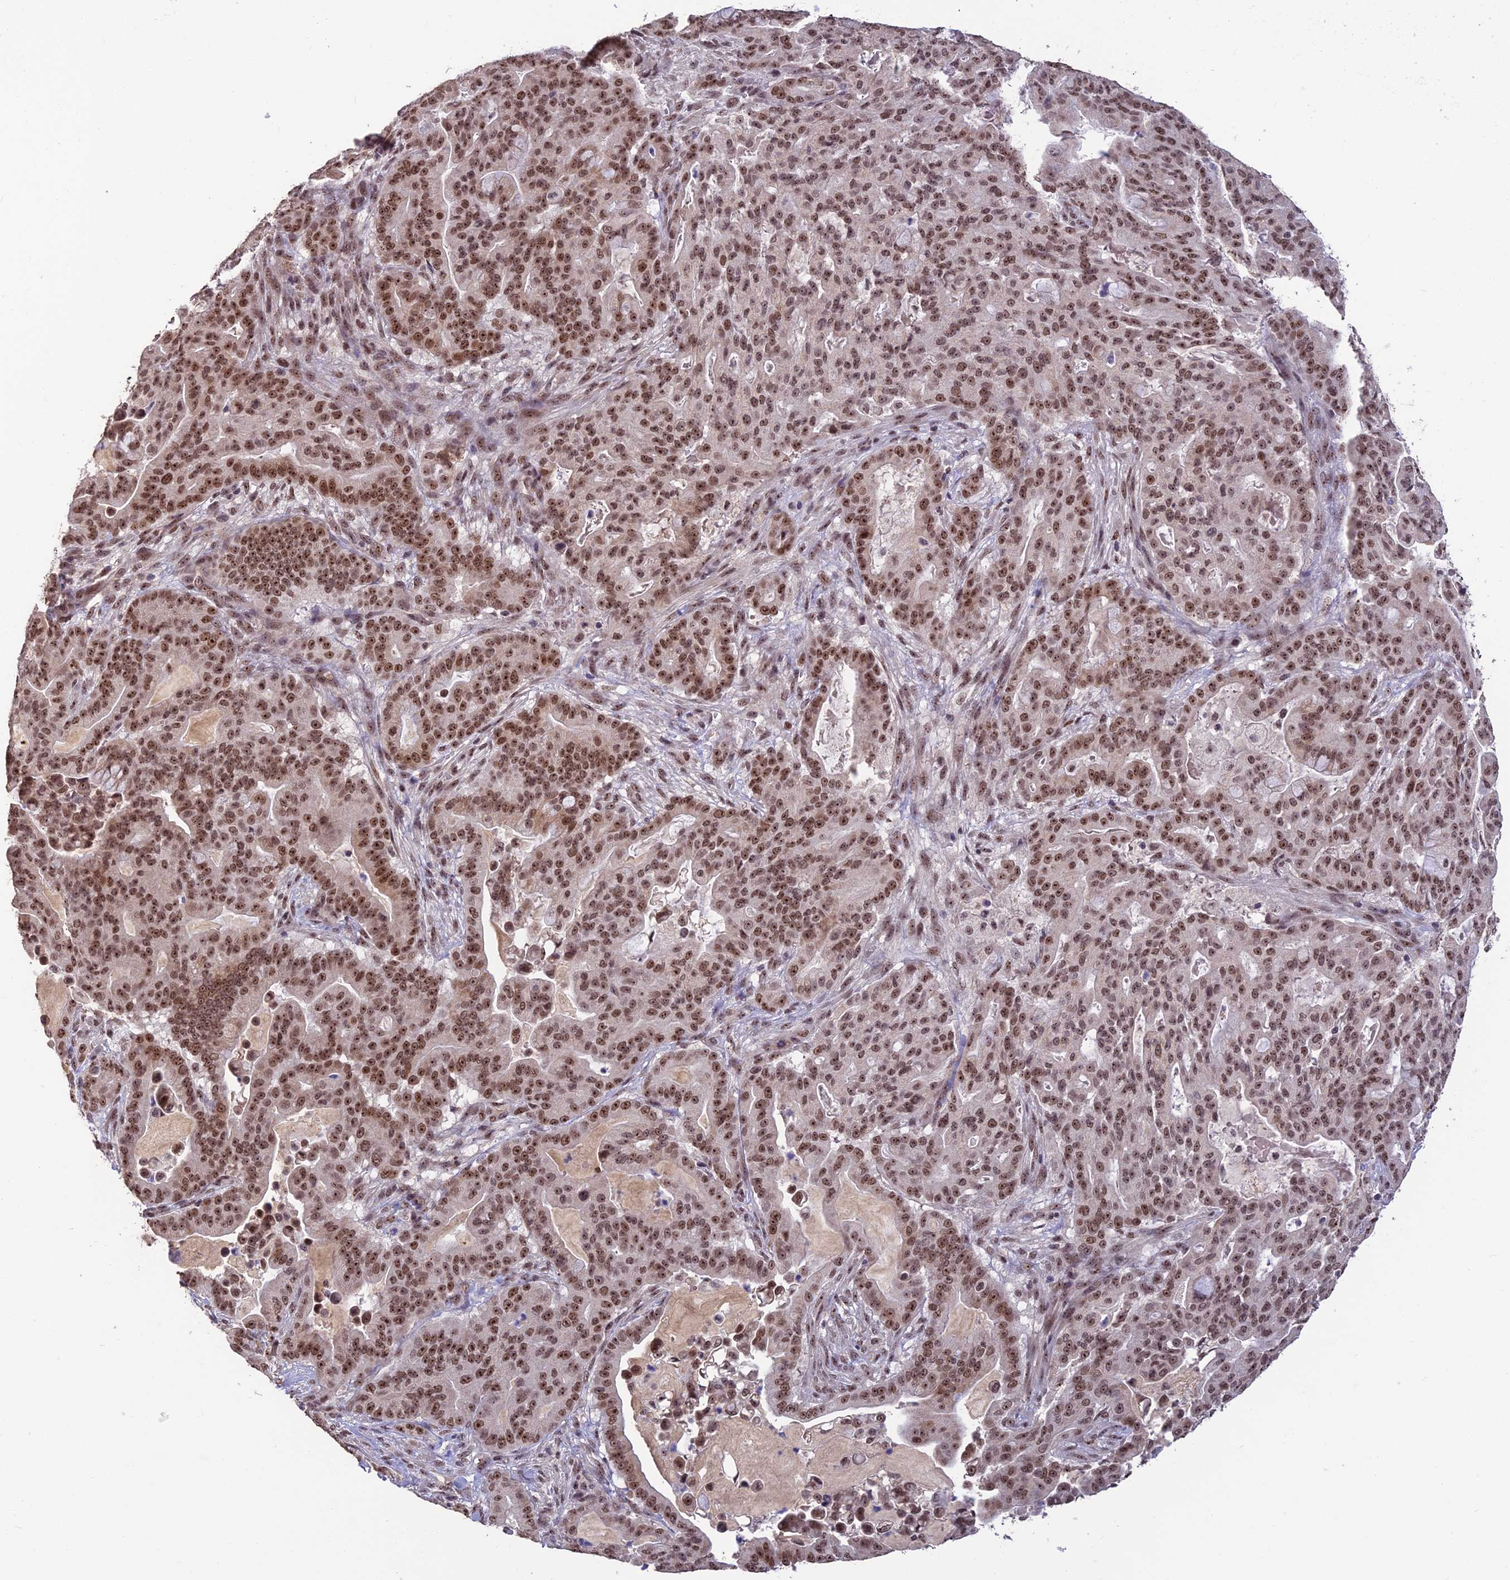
{"staining": {"intensity": "moderate", "quantity": ">75%", "location": "nuclear"}, "tissue": "pancreatic cancer", "cell_type": "Tumor cells", "image_type": "cancer", "snomed": [{"axis": "morphology", "description": "Adenocarcinoma, NOS"}, {"axis": "topography", "description": "Pancreas"}], "caption": "An IHC histopathology image of neoplastic tissue is shown. Protein staining in brown labels moderate nuclear positivity in pancreatic cancer (adenocarcinoma) within tumor cells.", "gene": "POLR1G", "patient": {"sex": "male", "age": 63}}